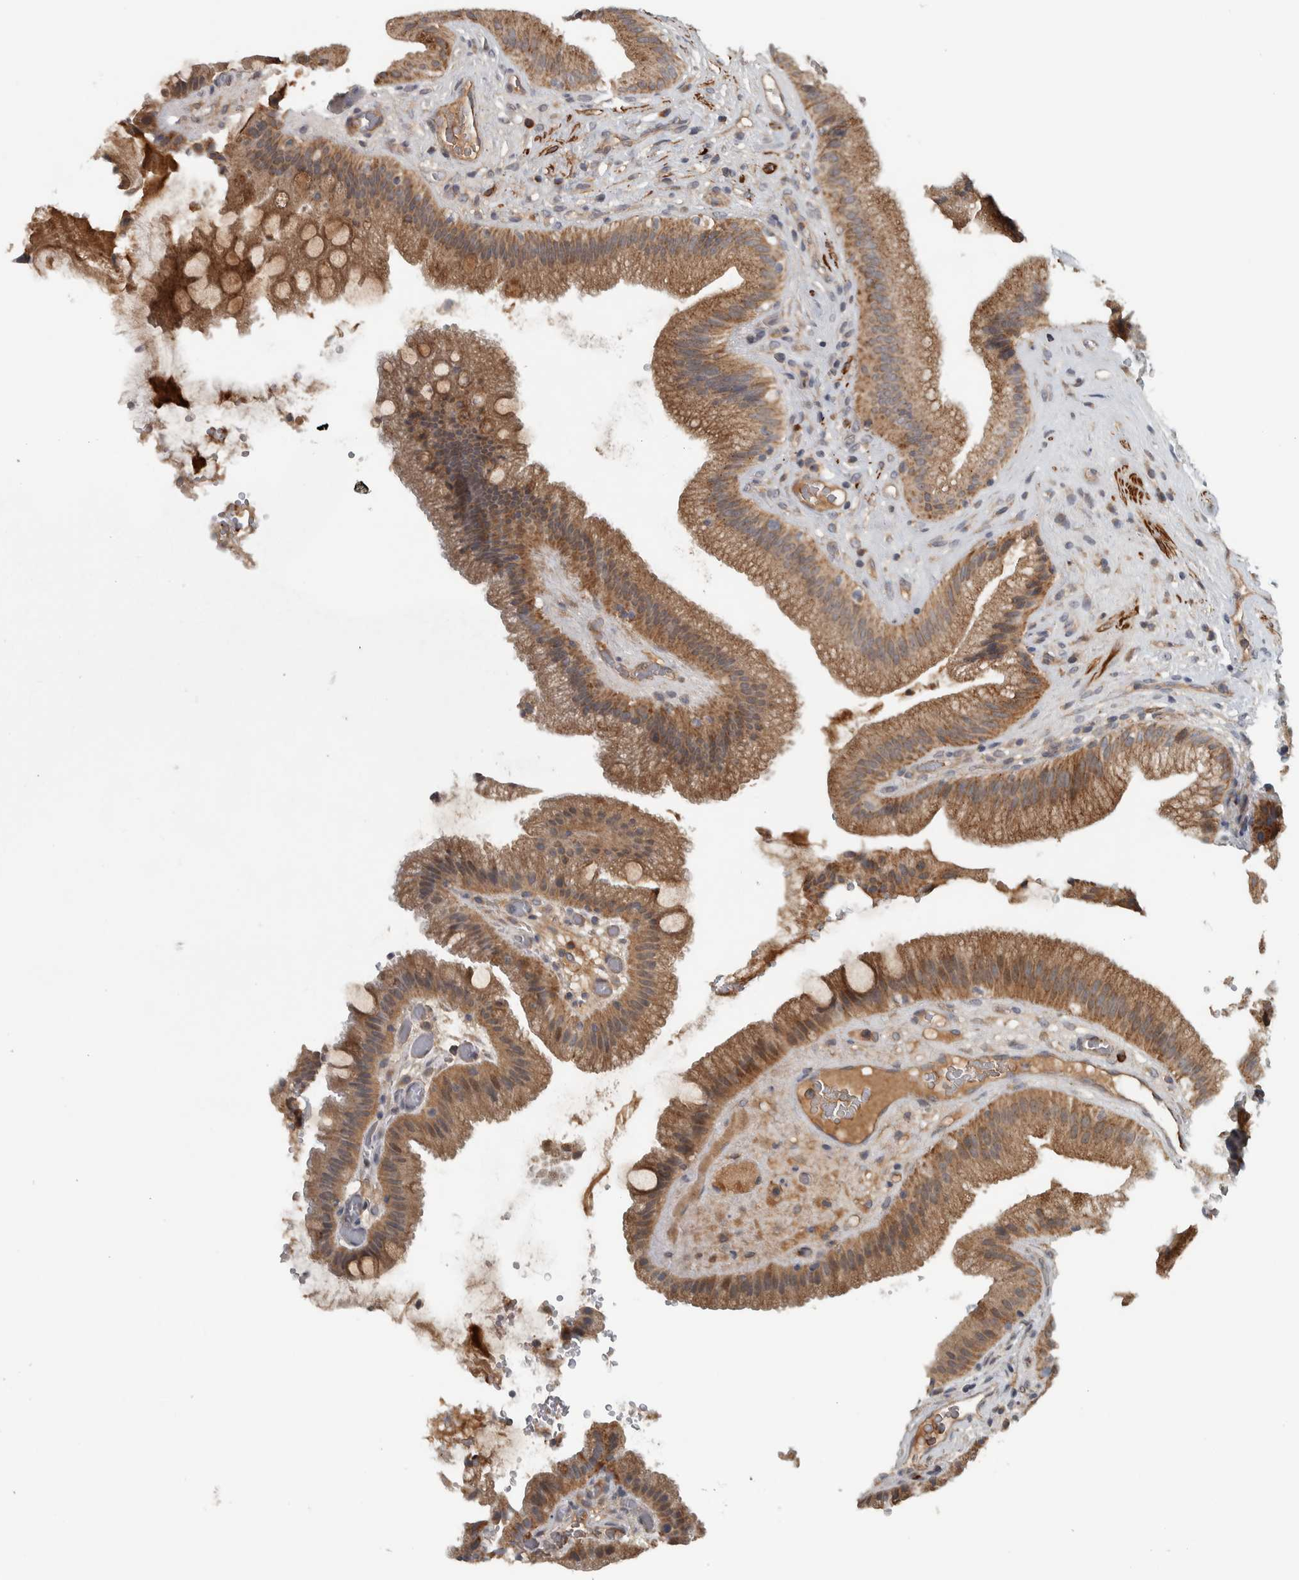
{"staining": {"intensity": "moderate", "quantity": ">75%", "location": "cytoplasmic/membranous"}, "tissue": "gallbladder", "cell_type": "Glandular cells", "image_type": "normal", "snomed": [{"axis": "morphology", "description": "Normal tissue, NOS"}, {"axis": "topography", "description": "Gallbladder"}], "caption": "Immunohistochemical staining of unremarkable gallbladder displays >75% levels of moderate cytoplasmic/membranous protein staining in approximately >75% of glandular cells.", "gene": "LBHD1", "patient": {"sex": "male", "age": 49}}